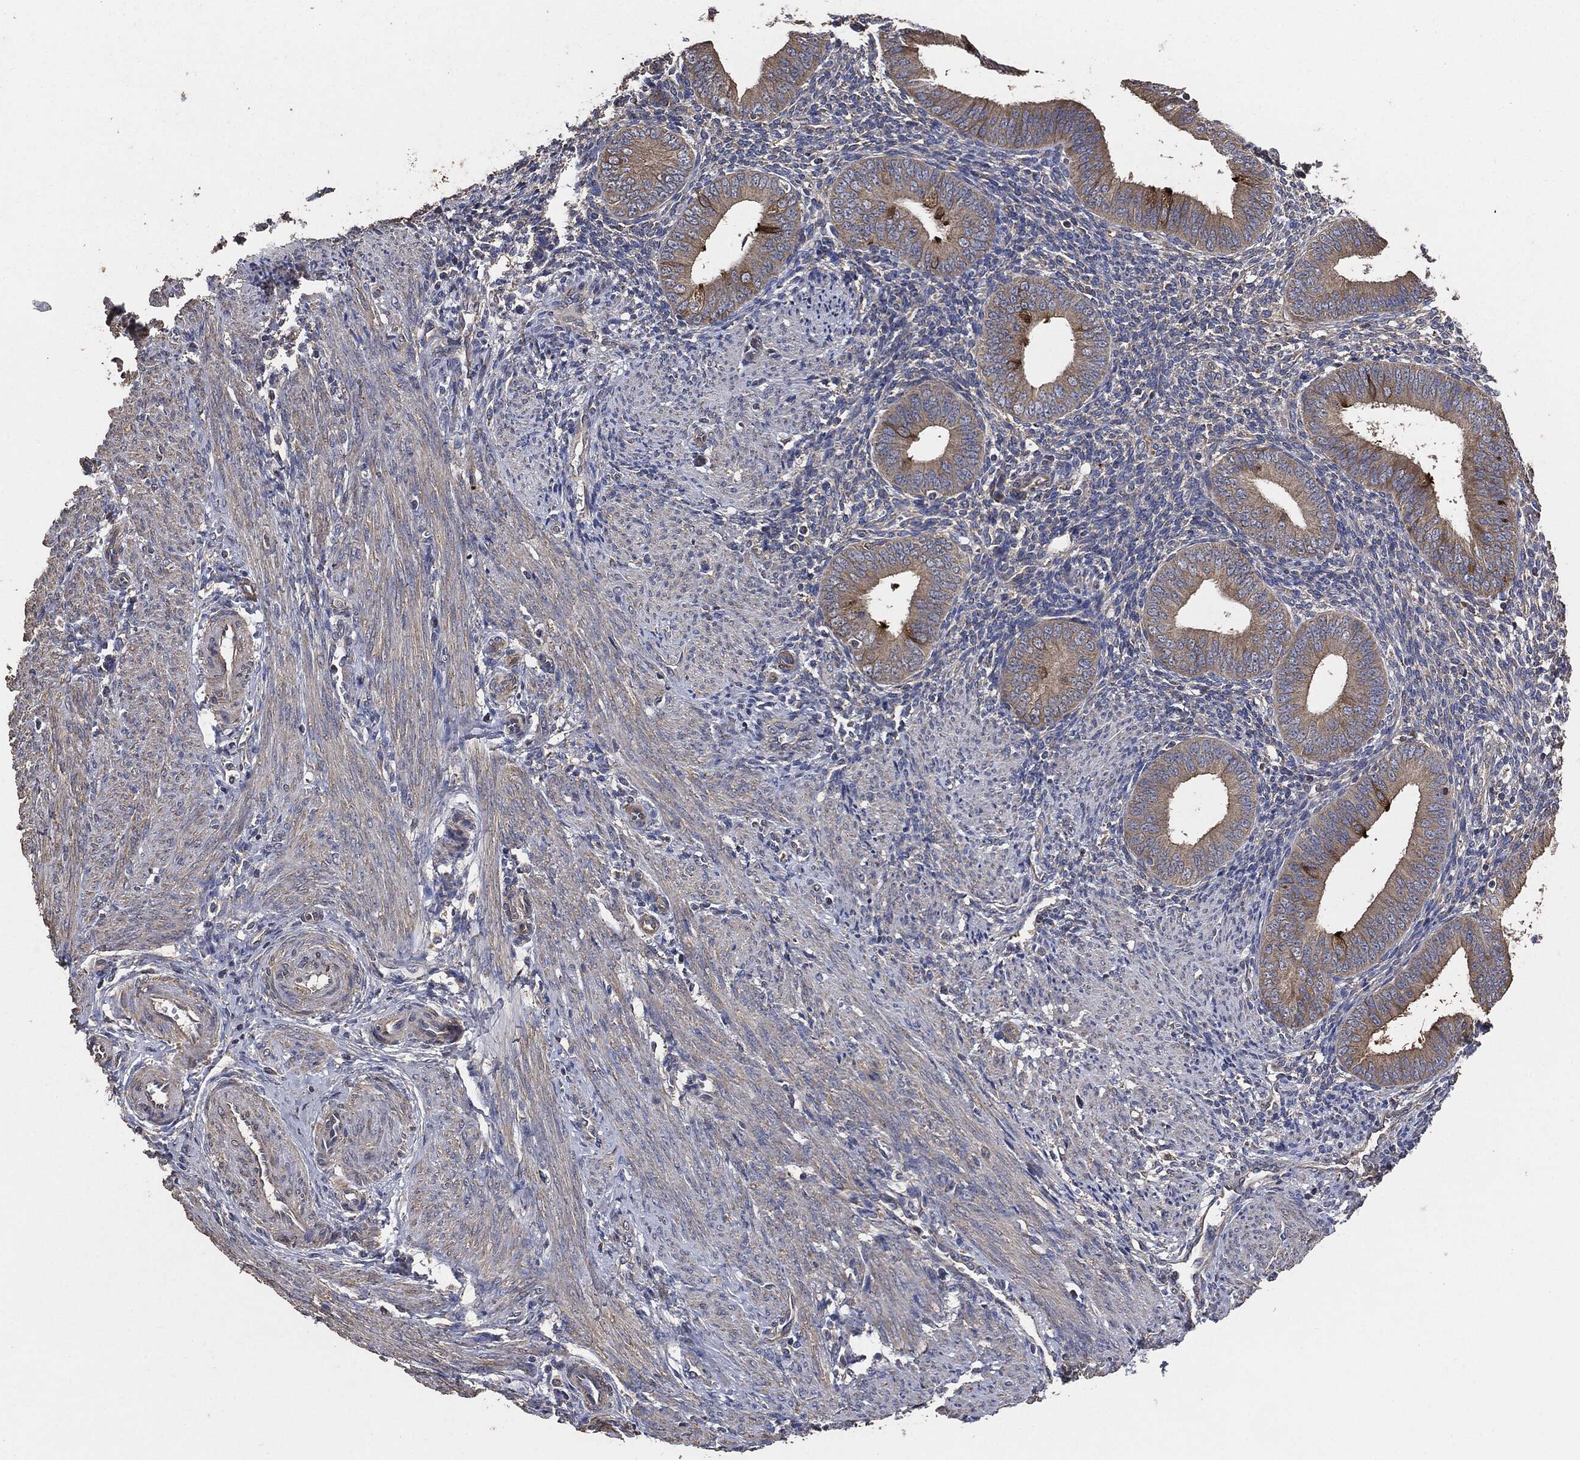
{"staining": {"intensity": "negative", "quantity": "none", "location": "none"}, "tissue": "endometrium", "cell_type": "Cells in endometrial stroma", "image_type": "normal", "snomed": [{"axis": "morphology", "description": "Normal tissue, NOS"}, {"axis": "topography", "description": "Endometrium"}], "caption": "Image shows no significant protein positivity in cells in endometrial stroma of benign endometrium. (DAB (3,3'-diaminobenzidine) immunohistochemistry with hematoxylin counter stain).", "gene": "STK3", "patient": {"sex": "female", "age": 39}}